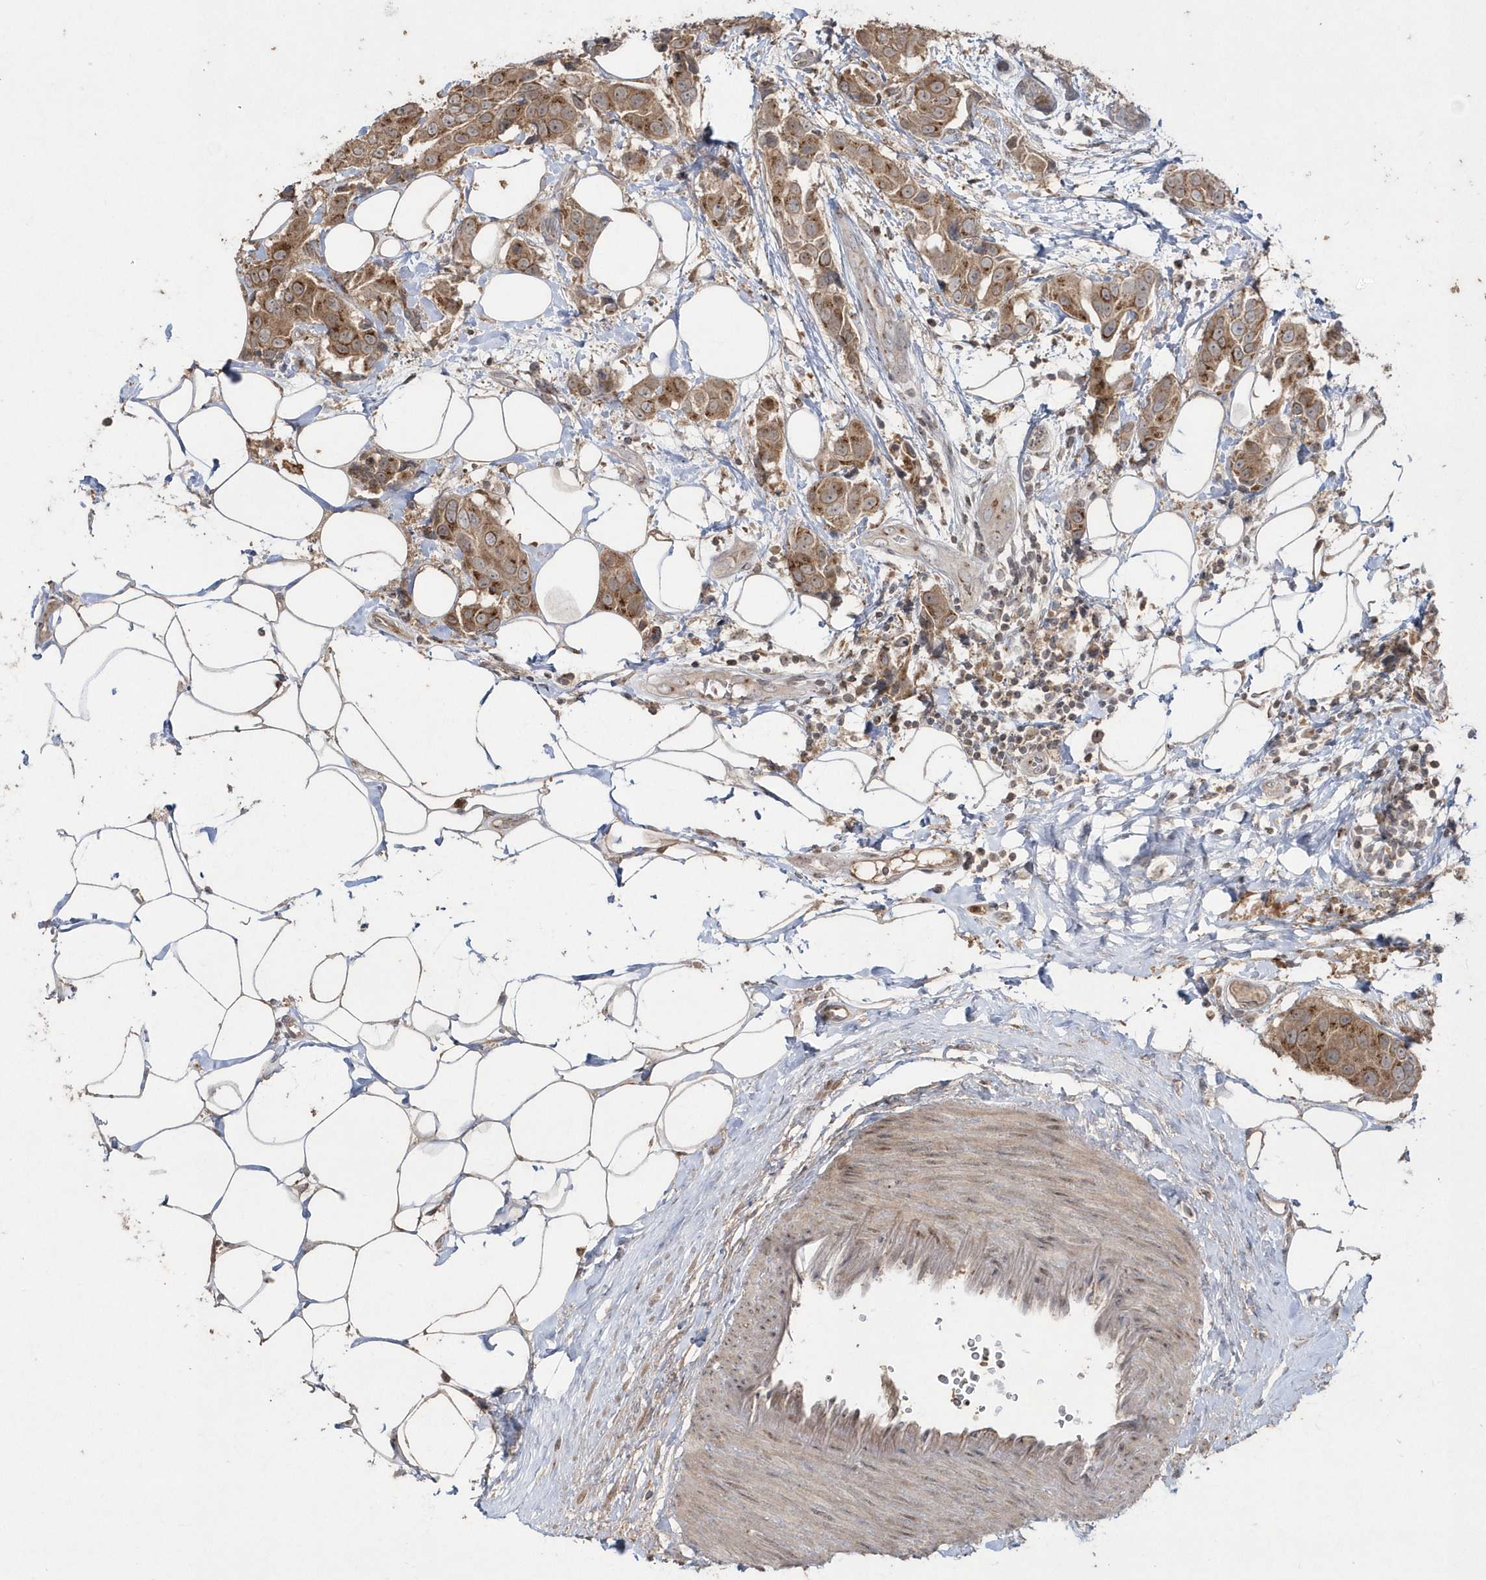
{"staining": {"intensity": "moderate", "quantity": ">75%", "location": "cytoplasmic/membranous"}, "tissue": "breast cancer", "cell_type": "Tumor cells", "image_type": "cancer", "snomed": [{"axis": "morphology", "description": "Normal tissue, NOS"}, {"axis": "morphology", "description": "Duct carcinoma"}, {"axis": "topography", "description": "Breast"}], "caption": "Immunohistochemistry (IHC) micrograph of neoplastic tissue: human infiltrating ductal carcinoma (breast) stained using immunohistochemistry reveals medium levels of moderate protein expression localized specifically in the cytoplasmic/membranous of tumor cells, appearing as a cytoplasmic/membranous brown color.", "gene": "GEMIN6", "patient": {"sex": "female", "age": 39}}